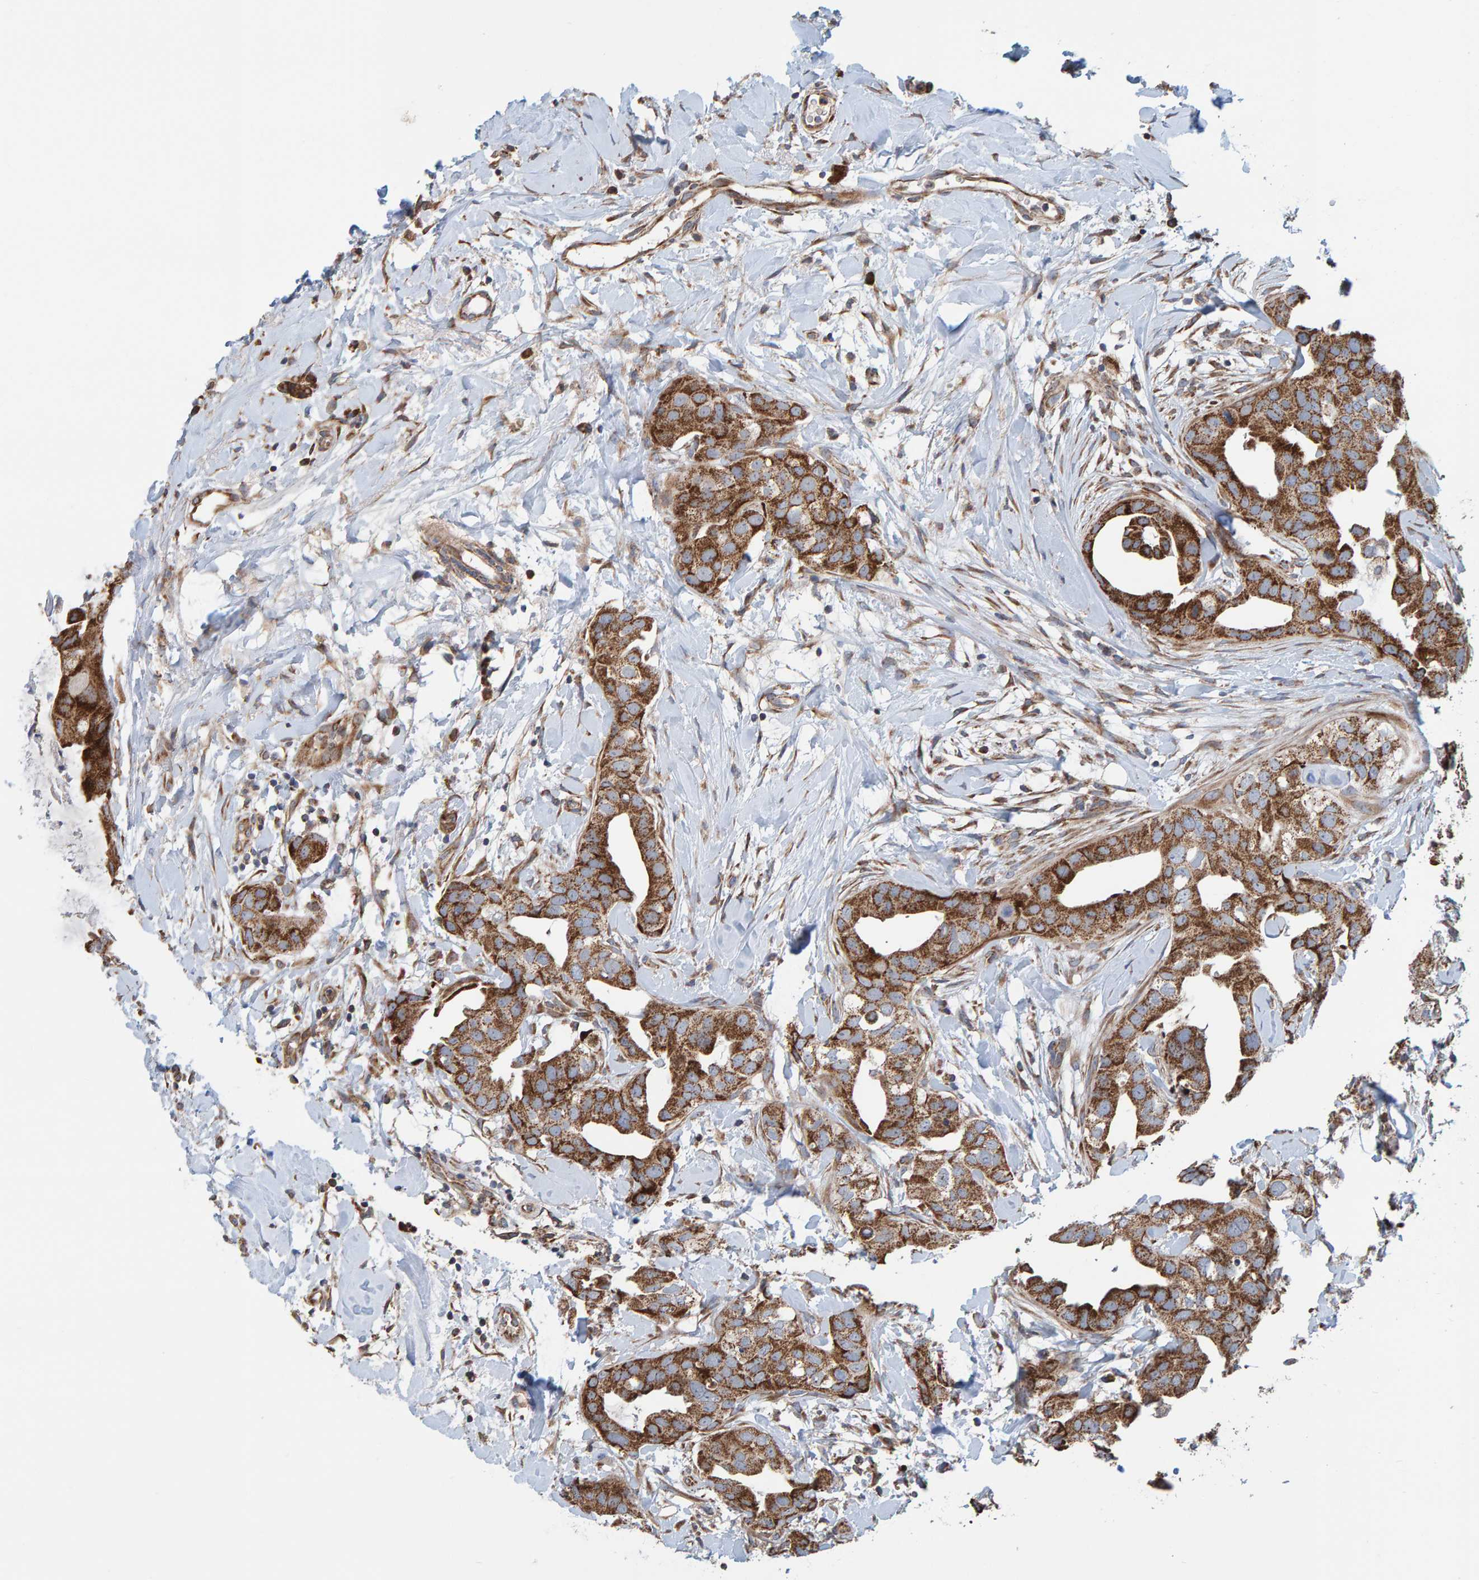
{"staining": {"intensity": "strong", "quantity": ">75%", "location": "cytoplasmic/membranous"}, "tissue": "breast cancer", "cell_type": "Tumor cells", "image_type": "cancer", "snomed": [{"axis": "morphology", "description": "Duct carcinoma"}, {"axis": "topography", "description": "Breast"}], "caption": "Tumor cells reveal high levels of strong cytoplasmic/membranous expression in approximately >75% of cells in infiltrating ductal carcinoma (breast). Using DAB (3,3'-diaminobenzidine) (brown) and hematoxylin (blue) stains, captured at high magnification using brightfield microscopy.", "gene": "MRPL45", "patient": {"sex": "female", "age": 40}}